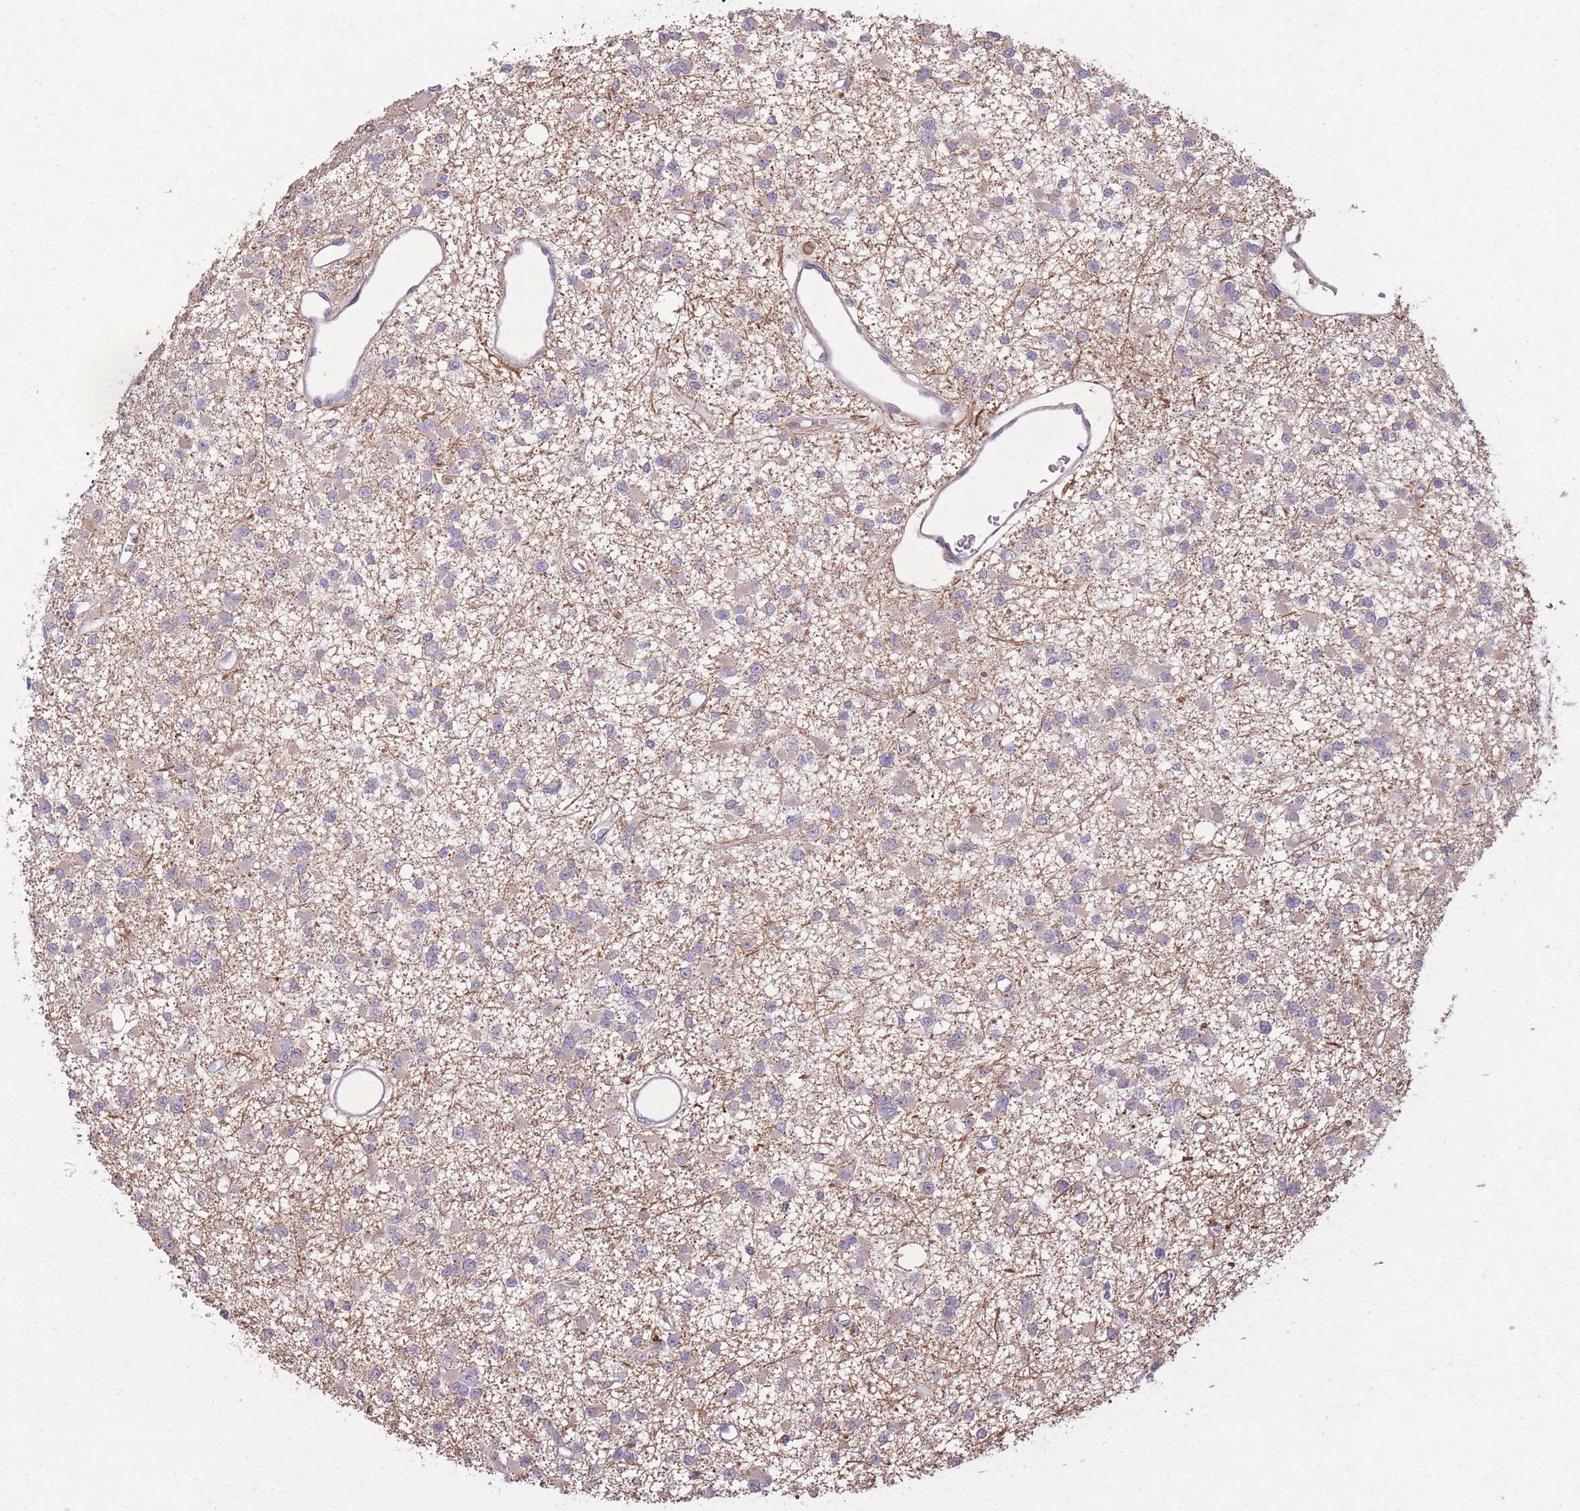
{"staining": {"intensity": "negative", "quantity": "none", "location": "none"}, "tissue": "glioma", "cell_type": "Tumor cells", "image_type": "cancer", "snomed": [{"axis": "morphology", "description": "Glioma, malignant, Low grade"}, {"axis": "topography", "description": "Brain"}], "caption": "Immunohistochemistry micrograph of neoplastic tissue: human glioma stained with DAB shows no significant protein staining in tumor cells.", "gene": "OR2V2", "patient": {"sex": "female", "age": 22}}